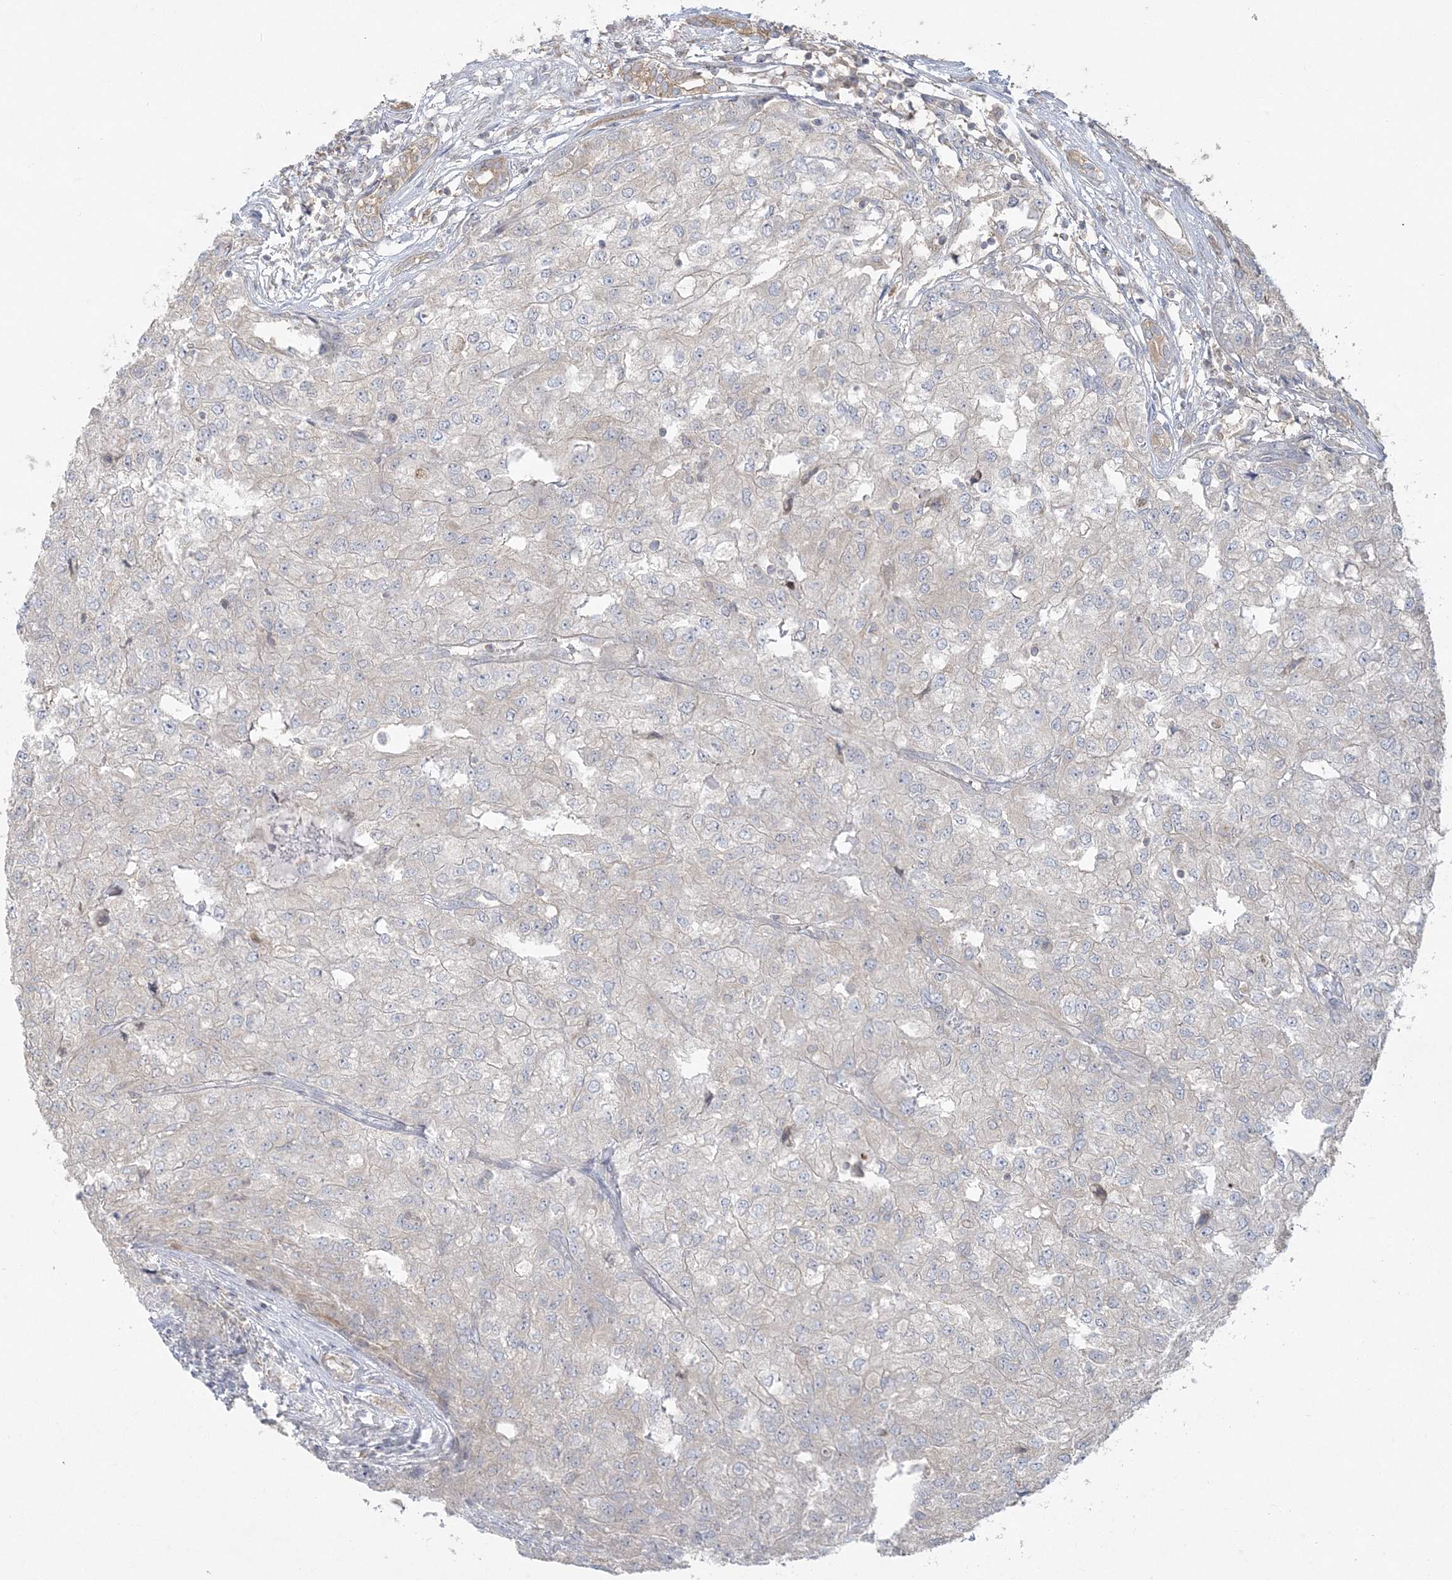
{"staining": {"intensity": "negative", "quantity": "none", "location": "none"}, "tissue": "renal cancer", "cell_type": "Tumor cells", "image_type": "cancer", "snomed": [{"axis": "morphology", "description": "Adenocarcinoma, NOS"}, {"axis": "topography", "description": "Kidney"}], "caption": "Immunohistochemical staining of renal cancer displays no significant expression in tumor cells.", "gene": "ZC3H6", "patient": {"sex": "female", "age": 54}}